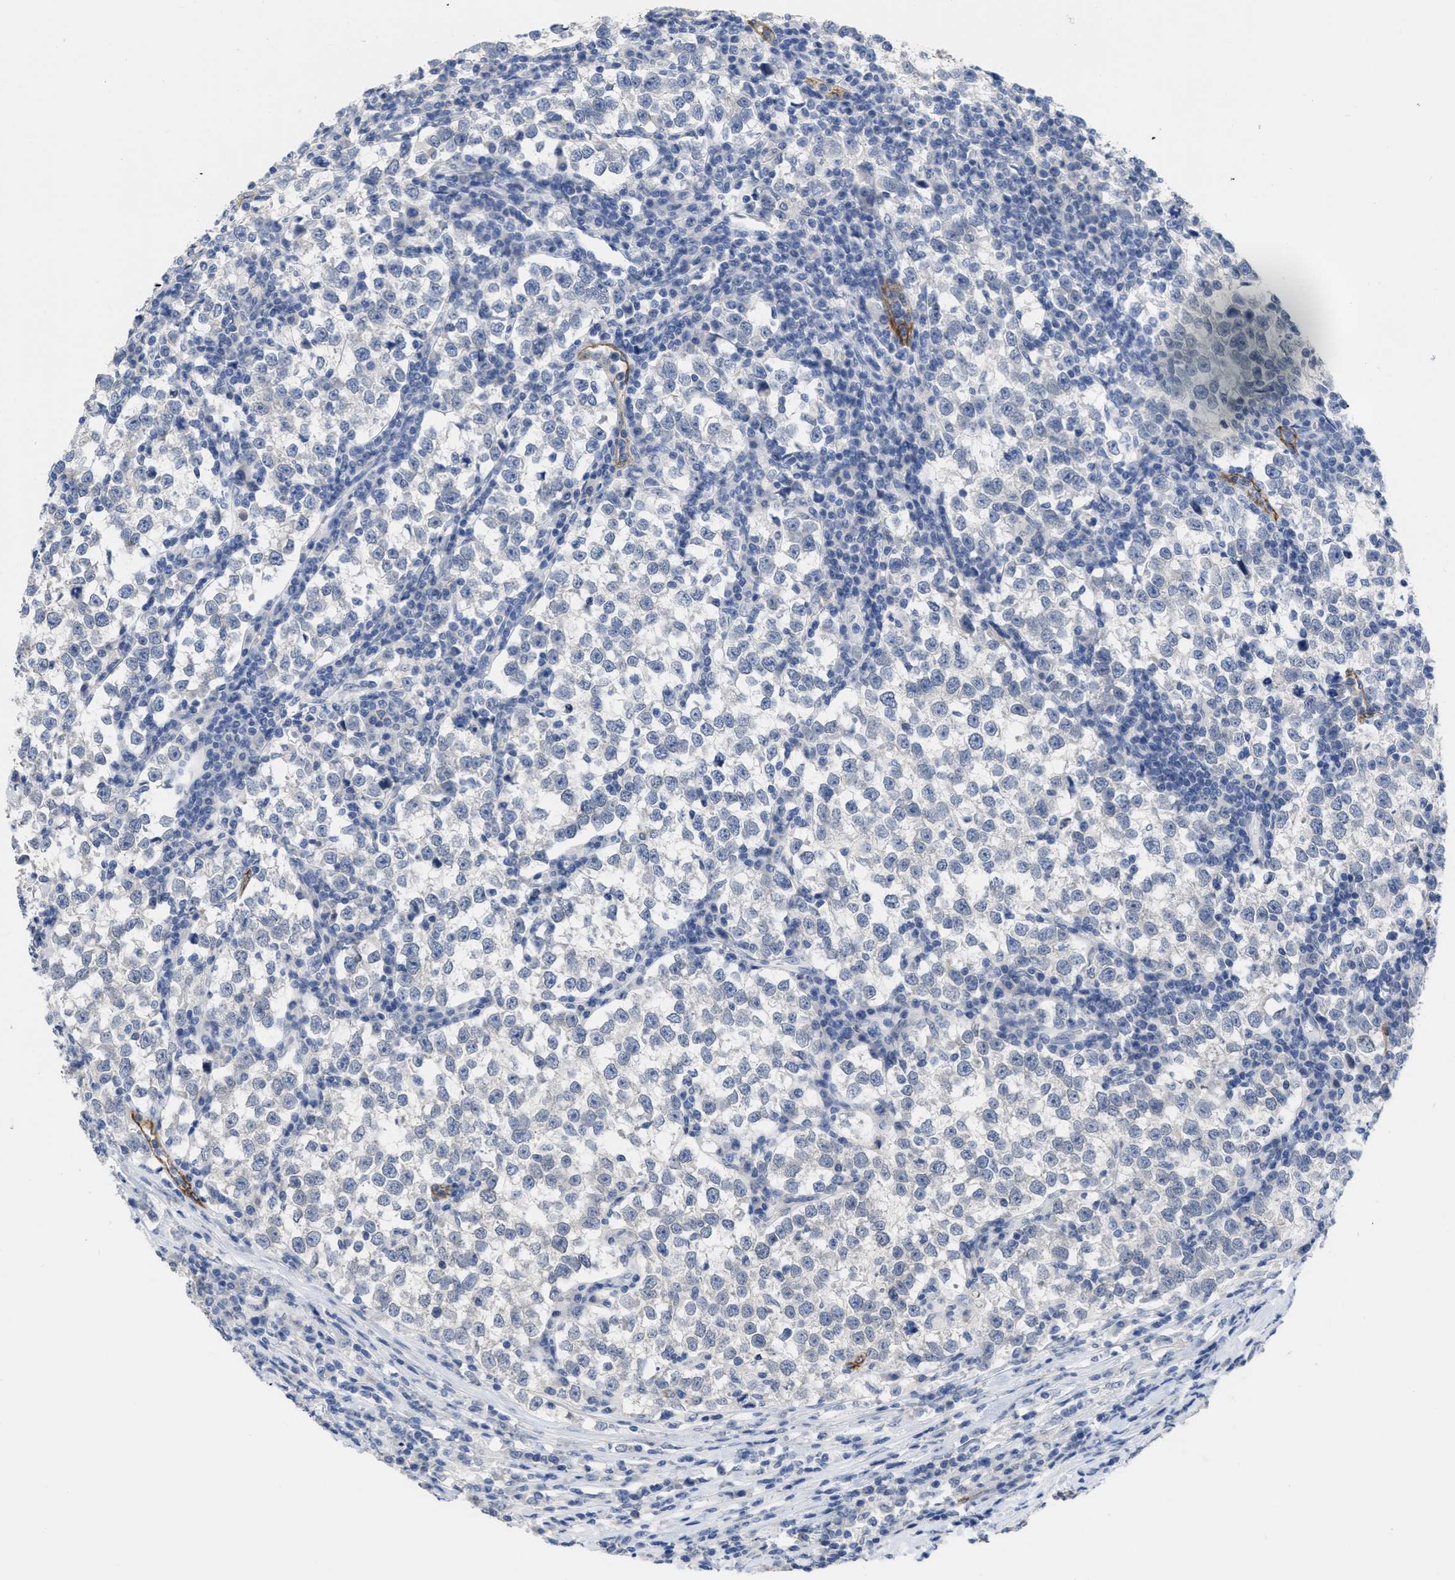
{"staining": {"intensity": "negative", "quantity": "none", "location": "none"}, "tissue": "testis cancer", "cell_type": "Tumor cells", "image_type": "cancer", "snomed": [{"axis": "morphology", "description": "Normal tissue, NOS"}, {"axis": "morphology", "description": "Seminoma, NOS"}, {"axis": "topography", "description": "Testis"}], "caption": "Human testis cancer stained for a protein using immunohistochemistry (IHC) demonstrates no expression in tumor cells.", "gene": "ACKR1", "patient": {"sex": "male", "age": 43}}